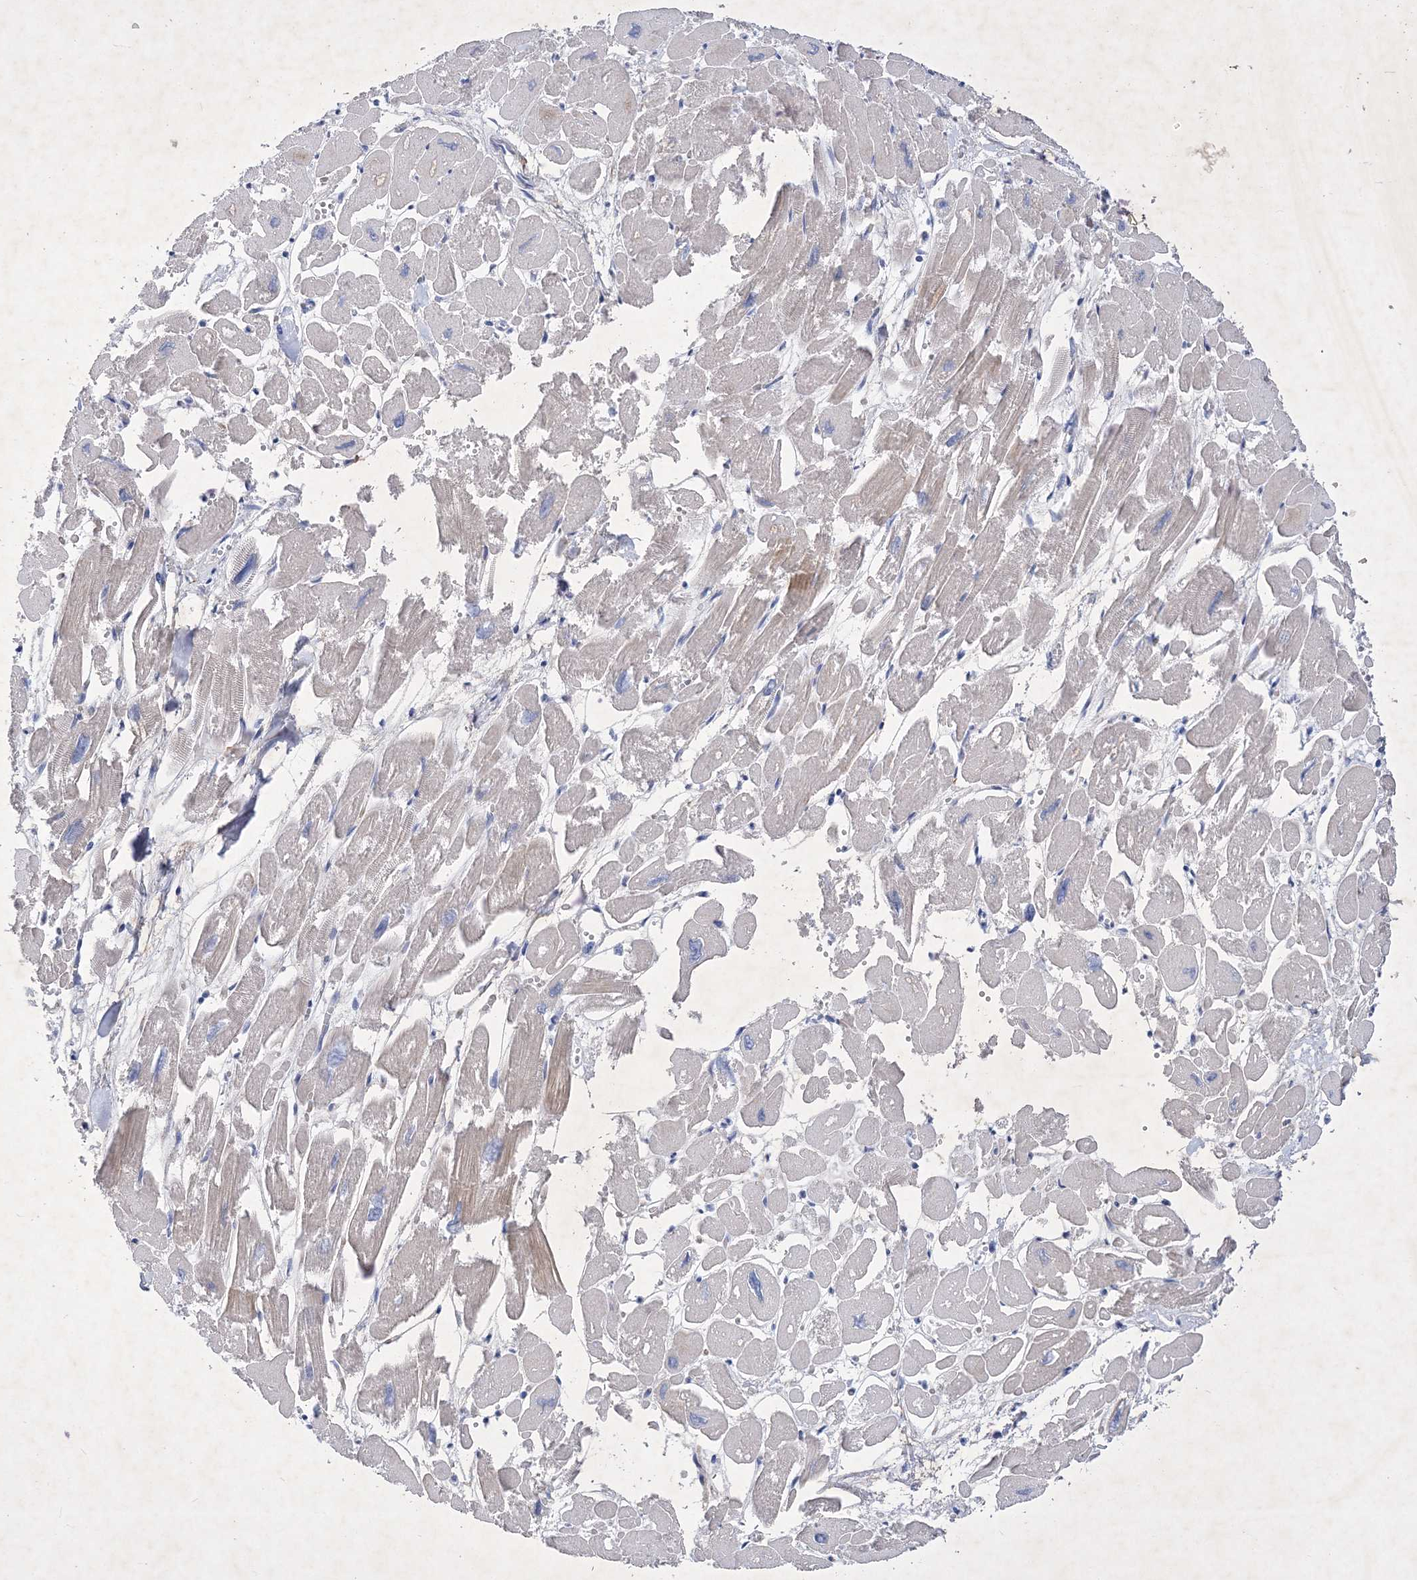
{"staining": {"intensity": "weak", "quantity": "<25%", "location": "cytoplasmic/membranous"}, "tissue": "heart muscle", "cell_type": "Cardiomyocytes", "image_type": "normal", "snomed": [{"axis": "morphology", "description": "Normal tissue, NOS"}, {"axis": "topography", "description": "Heart"}], "caption": "Human heart muscle stained for a protein using IHC shows no staining in cardiomyocytes.", "gene": "GPN1", "patient": {"sex": "male", "age": 54}}